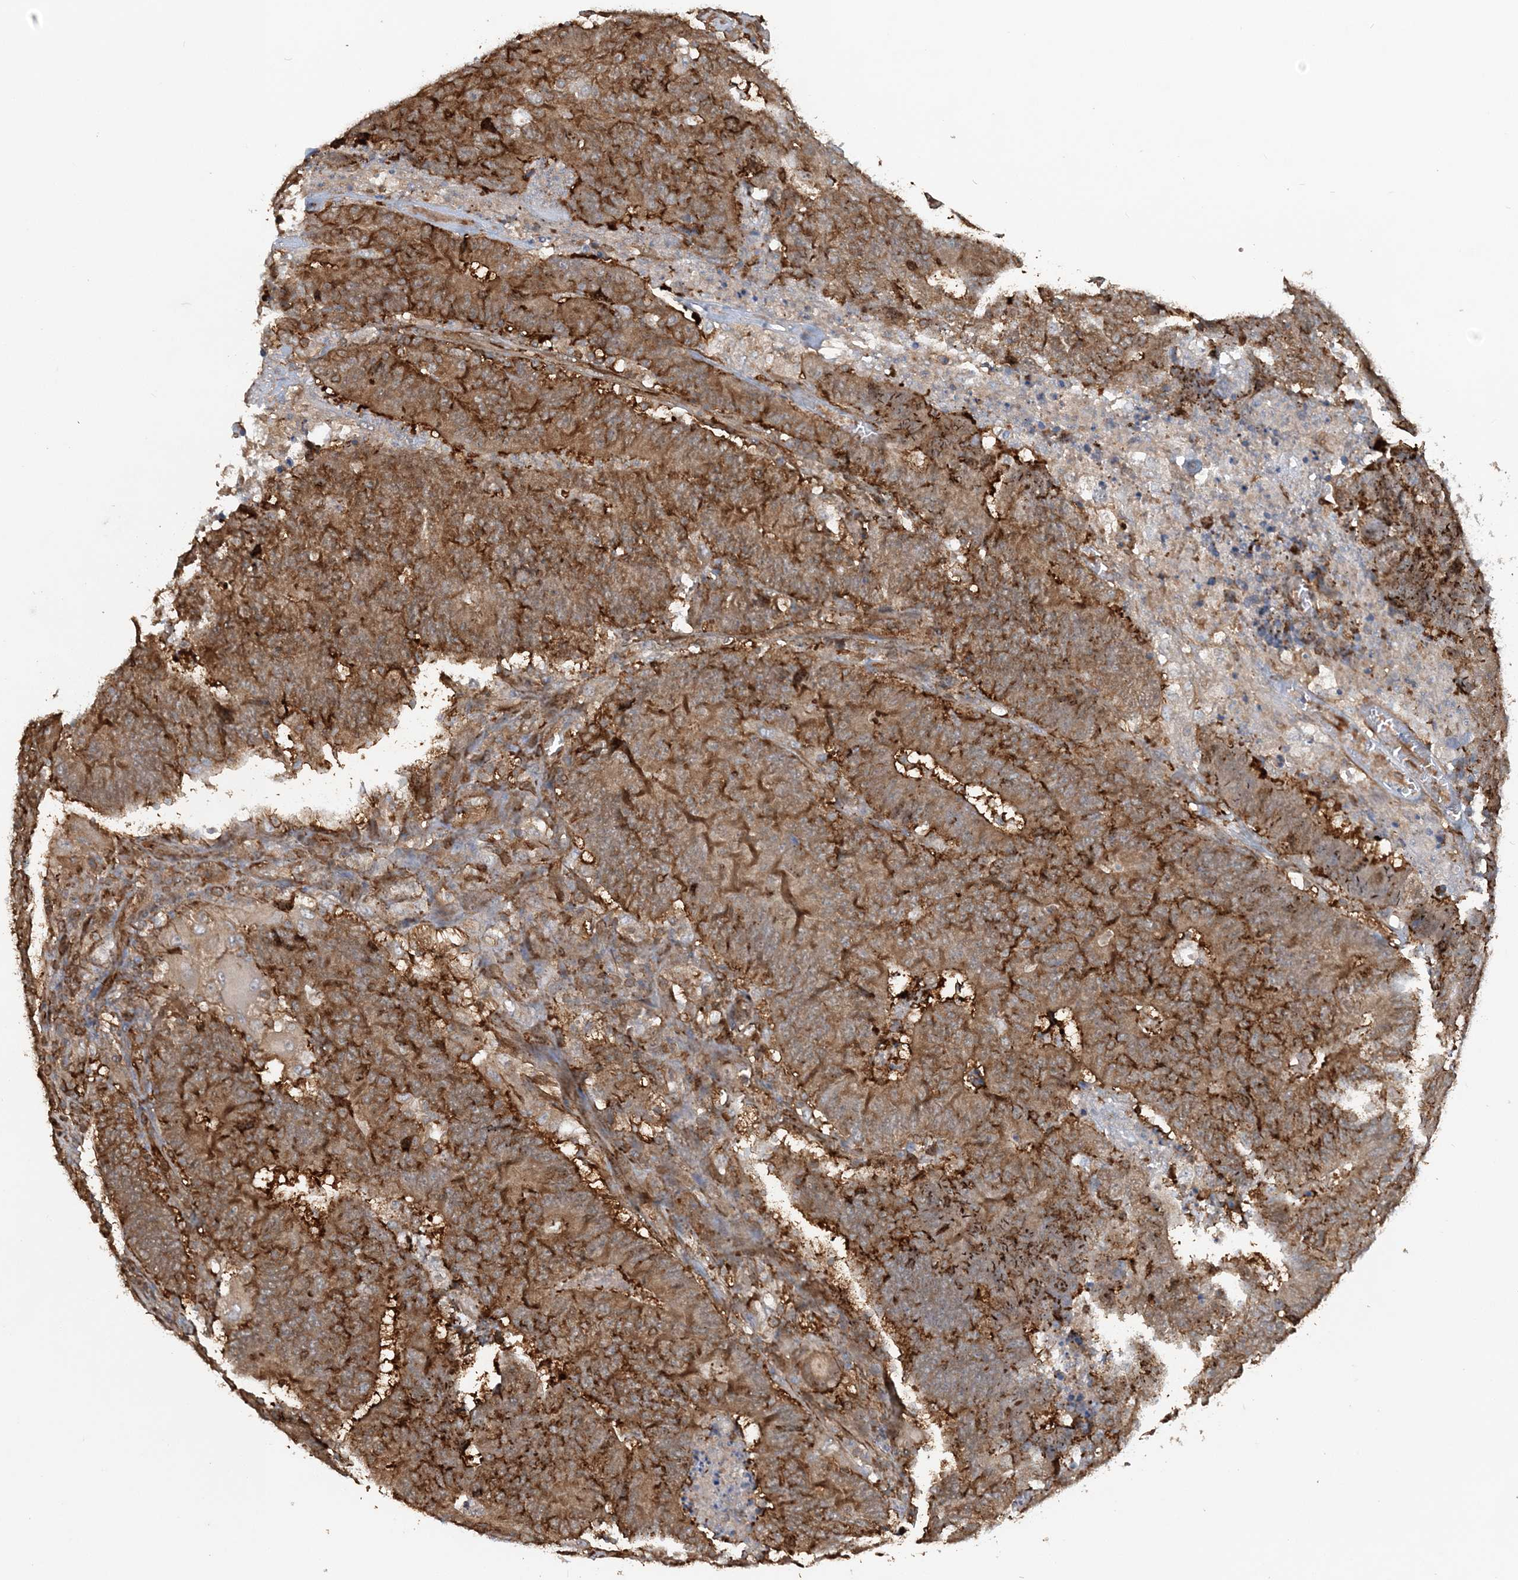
{"staining": {"intensity": "strong", "quantity": ">75%", "location": "cytoplasmic/membranous"}, "tissue": "colorectal cancer", "cell_type": "Tumor cells", "image_type": "cancer", "snomed": [{"axis": "morphology", "description": "Normal tissue, NOS"}, {"axis": "morphology", "description": "Adenocarcinoma, NOS"}, {"axis": "topography", "description": "Colon"}], "caption": "Colorectal cancer tissue shows strong cytoplasmic/membranous positivity in approximately >75% of tumor cells, visualized by immunohistochemistry. (DAB IHC, brown staining for protein, blue staining for nuclei).", "gene": "DSTN", "patient": {"sex": "female", "age": 75}}